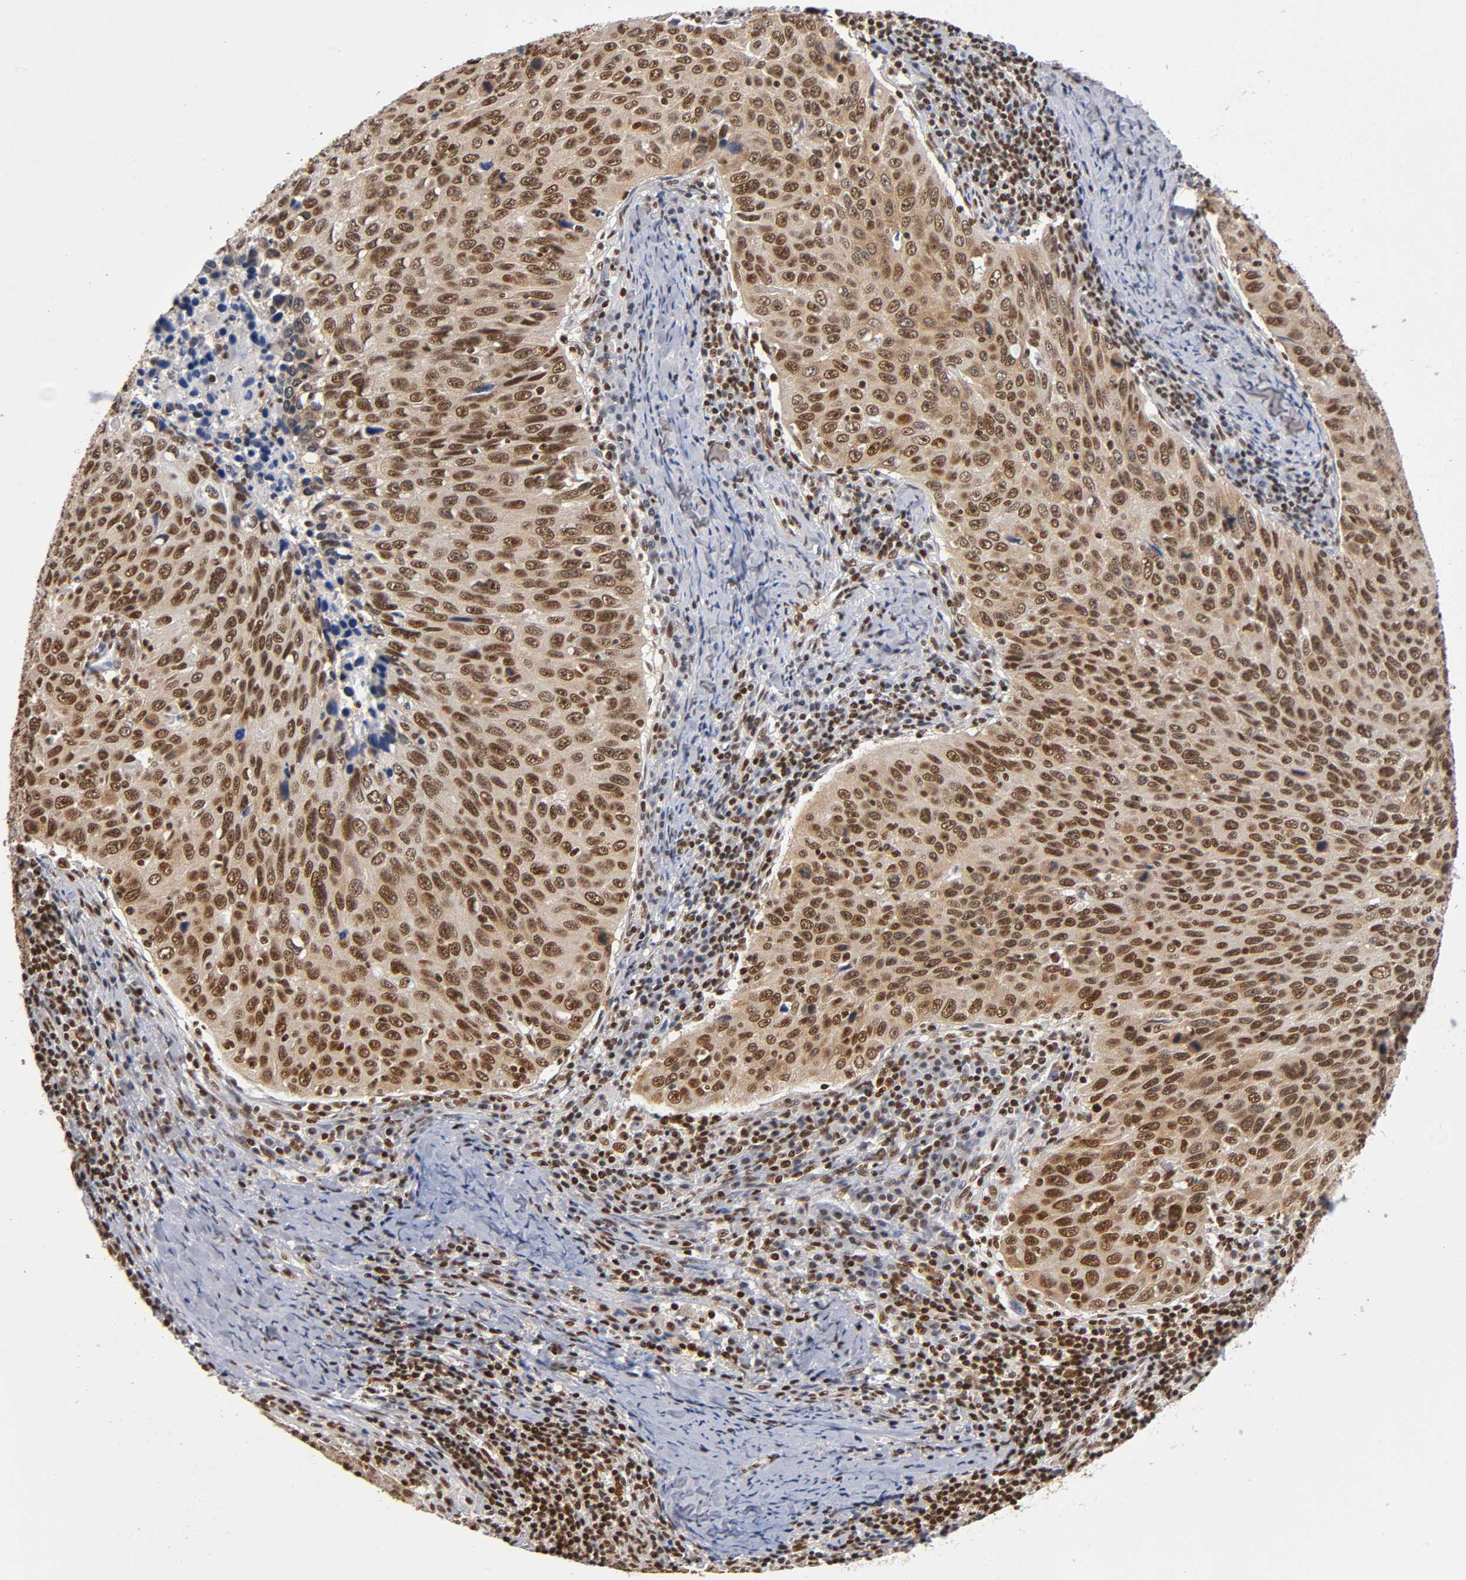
{"staining": {"intensity": "strong", "quantity": ">75%", "location": "nuclear"}, "tissue": "cervical cancer", "cell_type": "Tumor cells", "image_type": "cancer", "snomed": [{"axis": "morphology", "description": "Squamous cell carcinoma, NOS"}, {"axis": "topography", "description": "Cervix"}], "caption": "Cervical cancer was stained to show a protein in brown. There is high levels of strong nuclear expression in about >75% of tumor cells. (brown staining indicates protein expression, while blue staining denotes nuclei).", "gene": "ILKAP", "patient": {"sex": "female", "age": 53}}